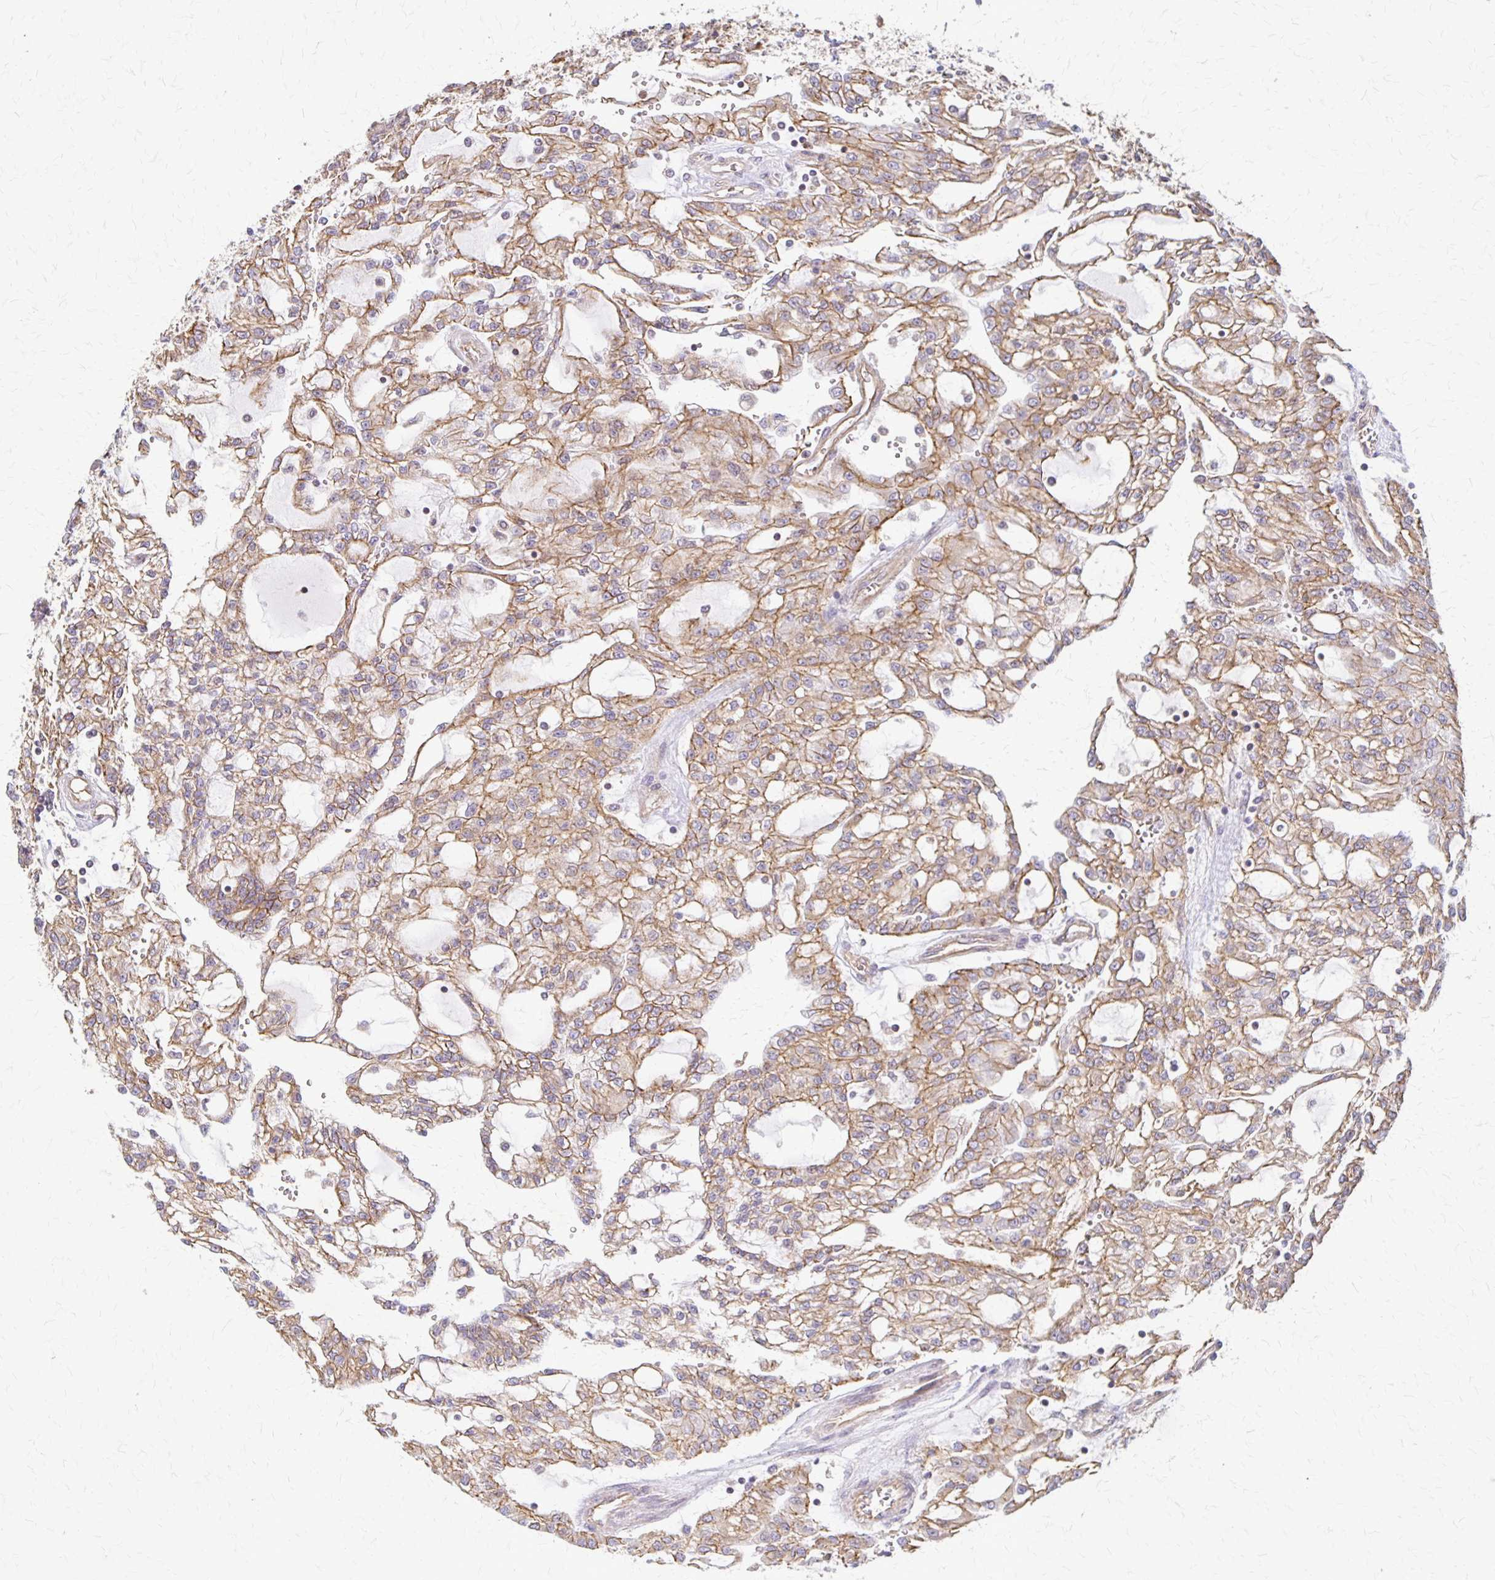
{"staining": {"intensity": "moderate", "quantity": ">75%", "location": "cytoplasmic/membranous"}, "tissue": "renal cancer", "cell_type": "Tumor cells", "image_type": "cancer", "snomed": [{"axis": "morphology", "description": "Adenocarcinoma, NOS"}, {"axis": "topography", "description": "Kidney"}], "caption": "The micrograph shows staining of renal cancer (adenocarcinoma), revealing moderate cytoplasmic/membranous protein positivity (brown color) within tumor cells.", "gene": "EIF4EBP2", "patient": {"sex": "male", "age": 63}}